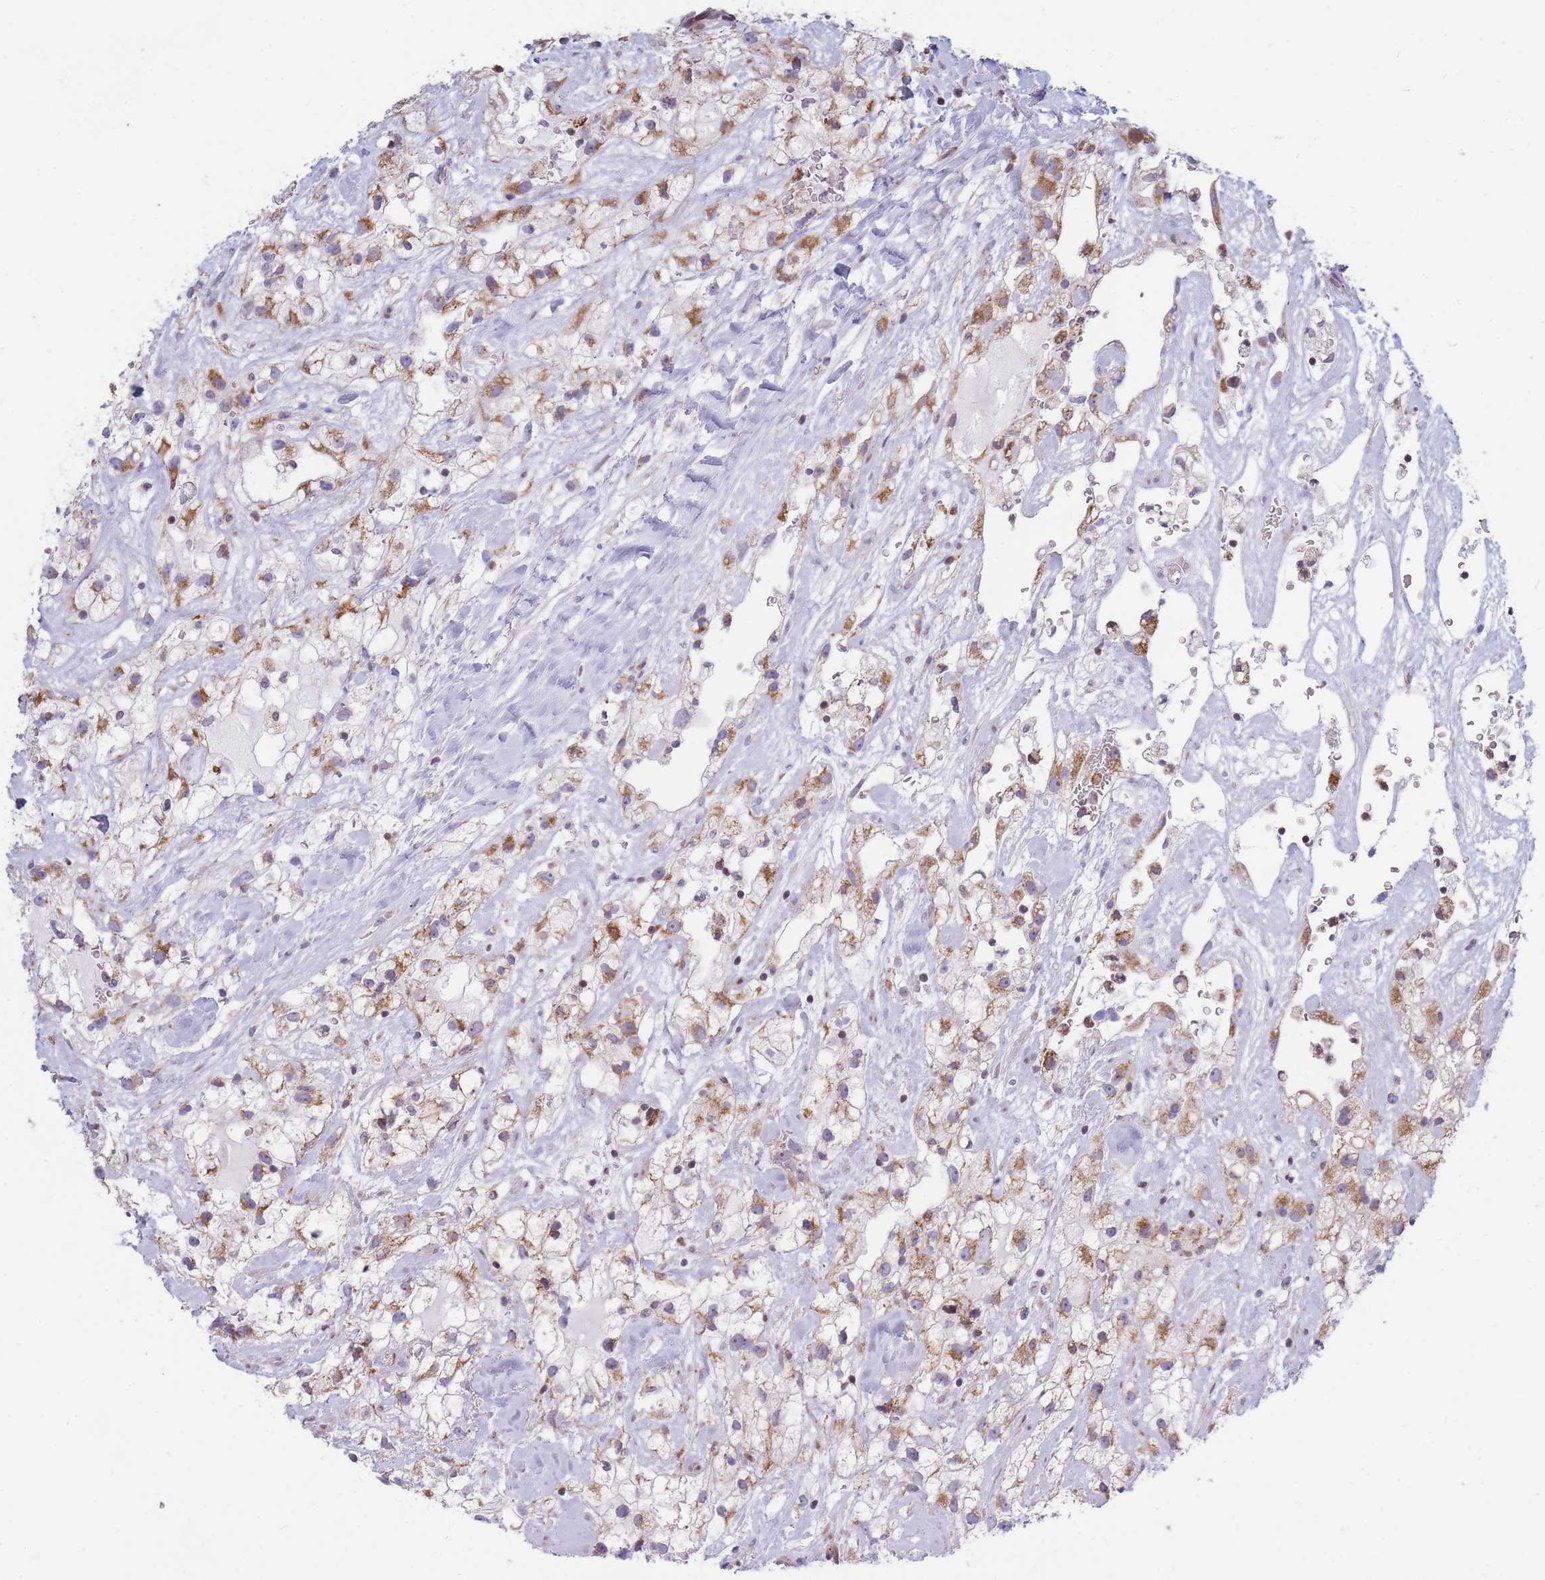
{"staining": {"intensity": "moderate", "quantity": "25%-75%", "location": "cytoplasmic/membranous"}, "tissue": "renal cancer", "cell_type": "Tumor cells", "image_type": "cancer", "snomed": [{"axis": "morphology", "description": "Adenocarcinoma, NOS"}, {"axis": "topography", "description": "Kidney"}], "caption": "Immunohistochemical staining of renal cancer shows medium levels of moderate cytoplasmic/membranous protein staining in approximately 25%-75% of tumor cells. (brown staining indicates protein expression, while blue staining denotes nuclei).", "gene": "MOB4", "patient": {"sex": "male", "age": 59}}